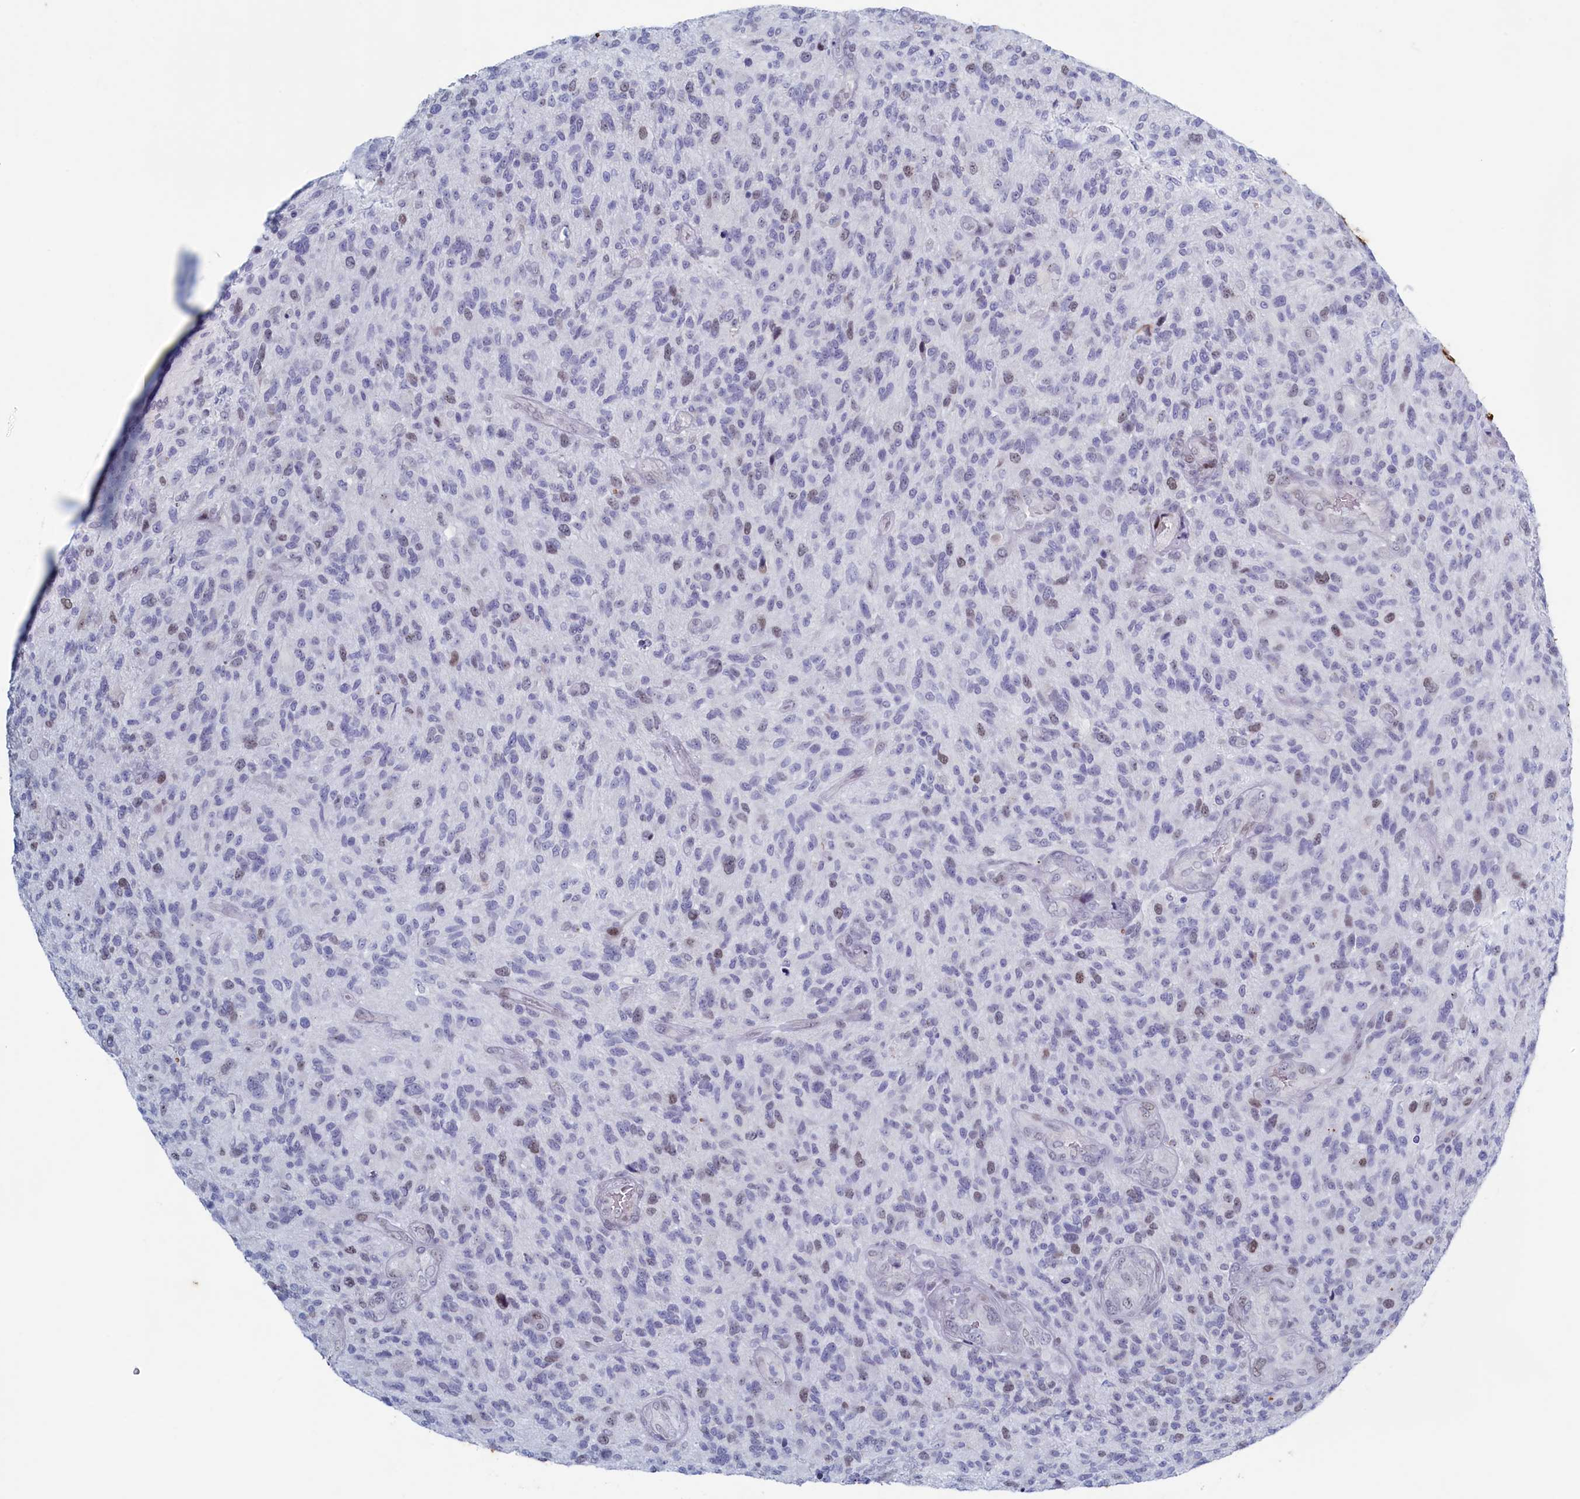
{"staining": {"intensity": "weak", "quantity": "<25%", "location": "nuclear"}, "tissue": "glioma", "cell_type": "Tumor cells", "image_type": "cancer", "snomed": [{"axis": "morphology", "description": "Glioma, malignant, High grade"}, {"axis": "topography", "description": "Brain"}], "caption": "This is an IHC micrograph of human glioma. There is no expression in tumor cells.", "gene": "WDR76", "patient": {"sex": "male", "age": 47}}